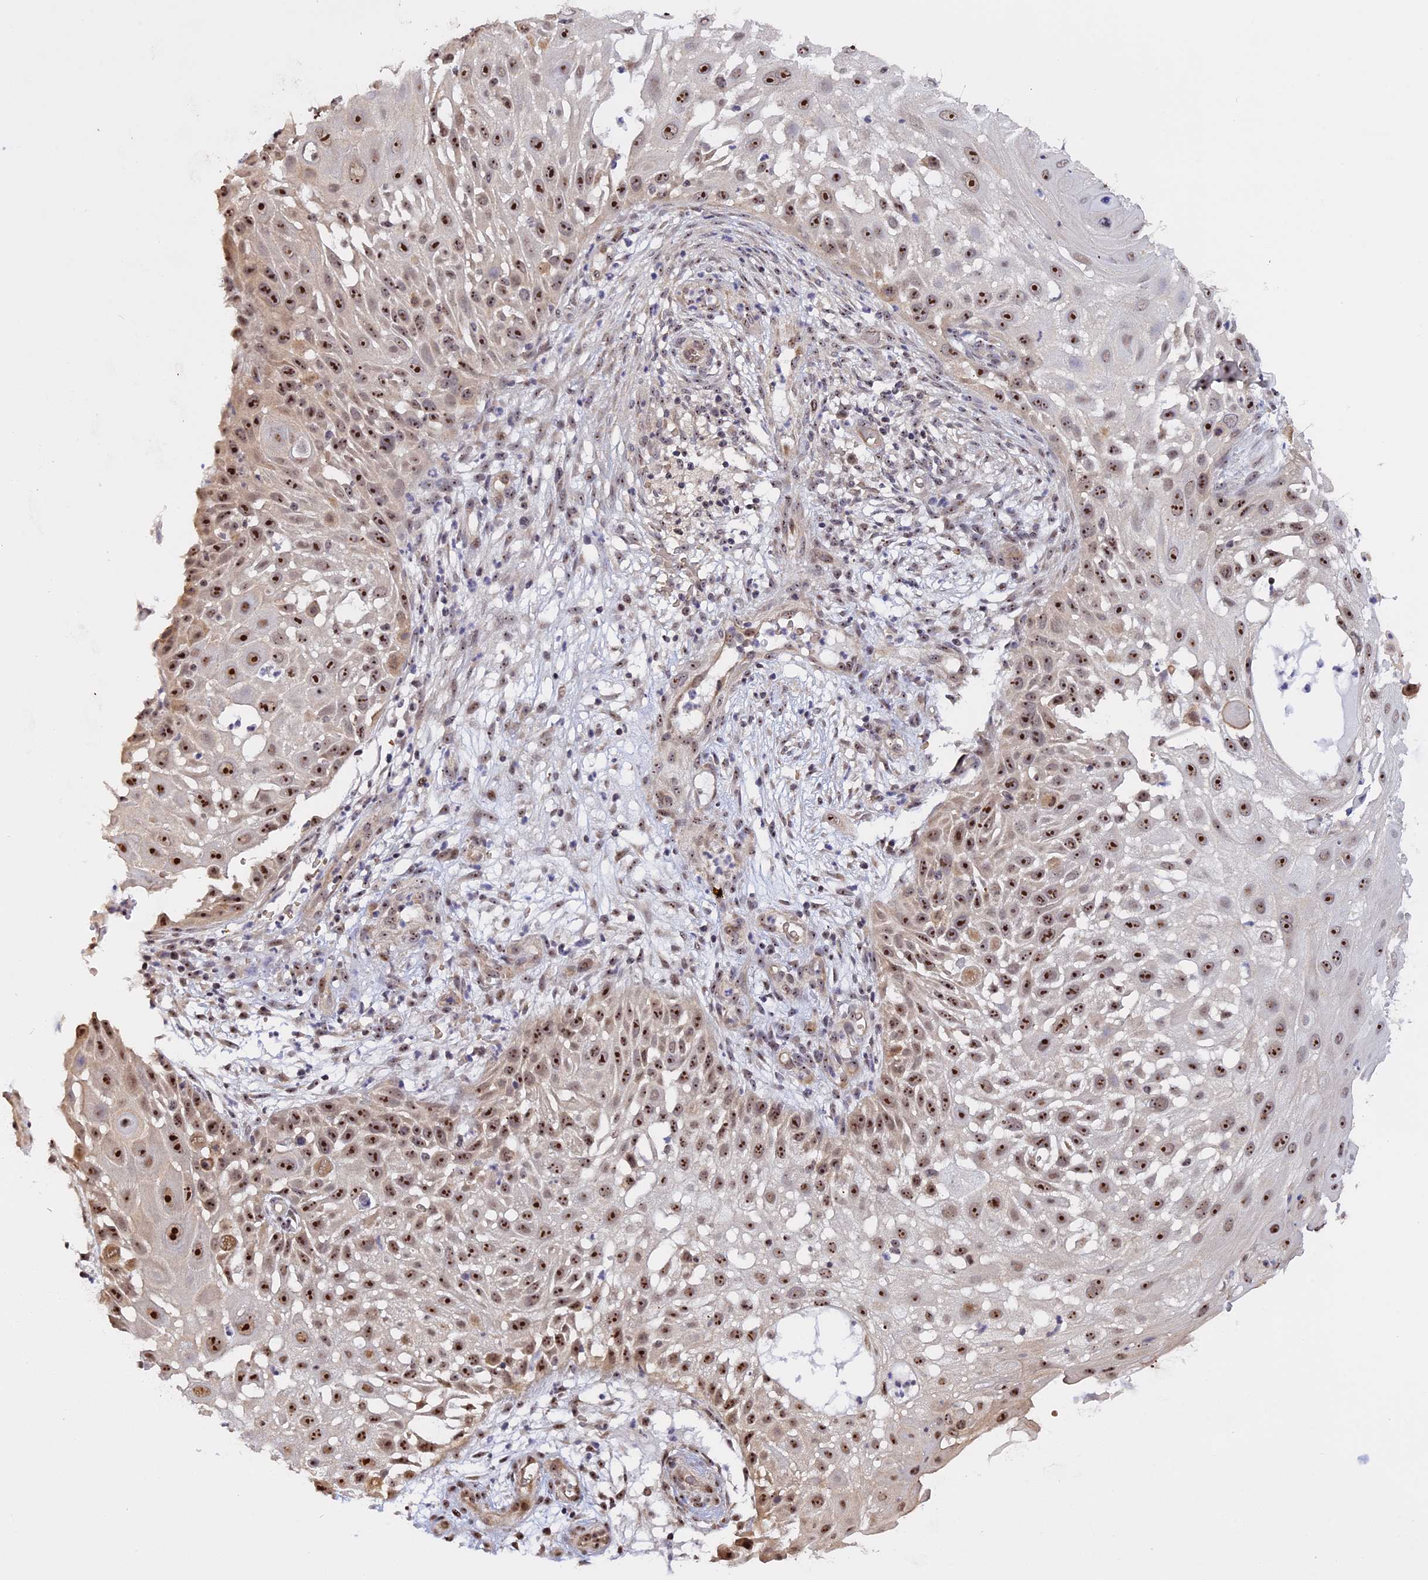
{"staining": {"intensity": "moderate", "quantity": ">75%", "location": "nuclear"}, "tissue": "skin cancer", "cell_type": "Tumor cells", "image_type": "cancer", "snomed": [{"axis": "morphology", "description": "Squamous cell carcinoma, NOS"}, {"axis": "topography", "description": "Skin"}], "caption": "Skin squamous cell carcinoma stained for a protein exhibits moderate nuclear positivity in tumor cells. Ihc stains the protein of interest in brown and the nuclei are stained blue.", "gene": "MGA", "patient": {"sex": "female", "age": 44}}